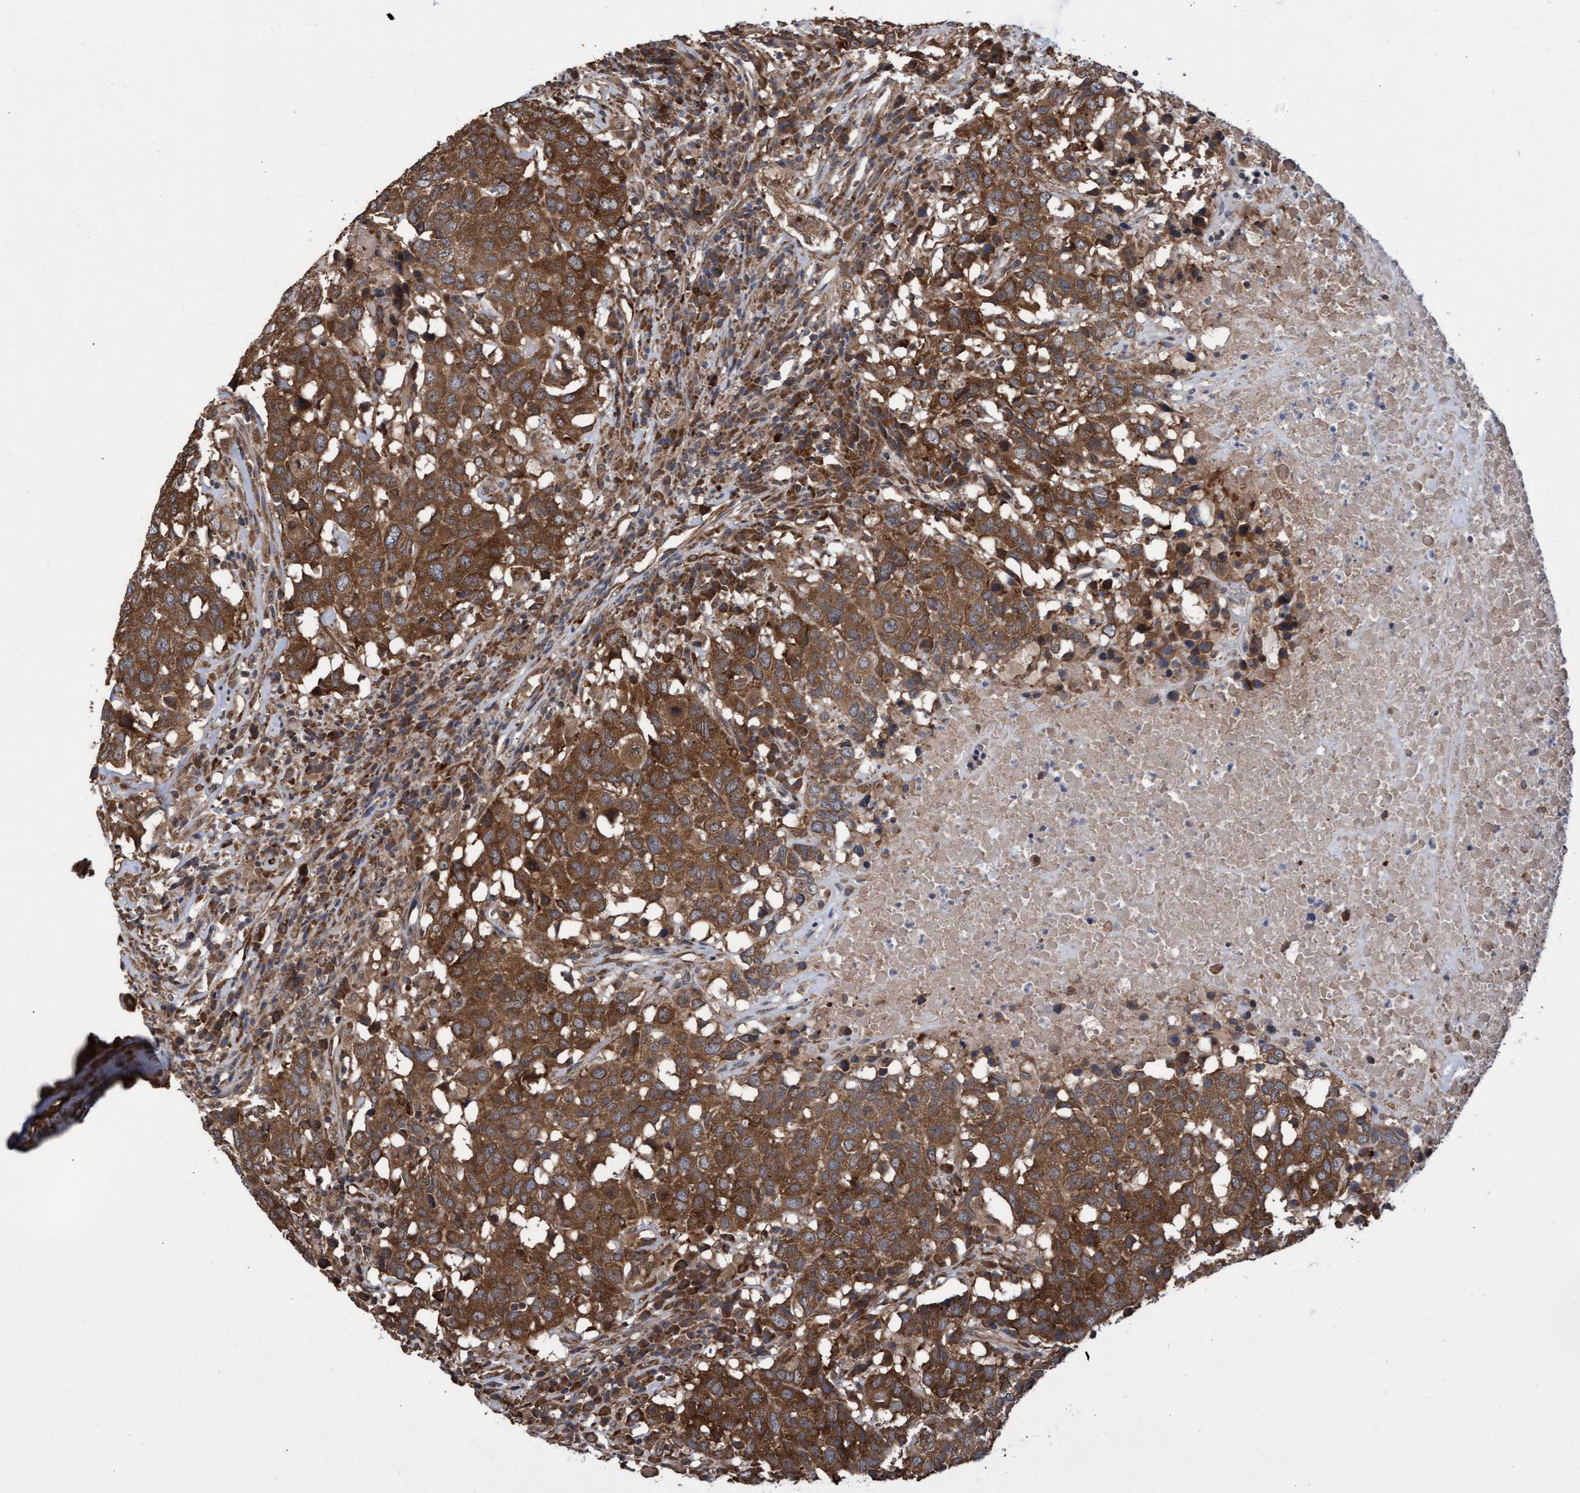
{"staining": {"intensity": "strong", "quantity": ">75%", "location": "cytoplasmic/membranous"}, "tissue": "head and neck cancer", "cell_type": "Tumor cells", "image_type": "cancer", "snomed": [{"axis": "morphology", "description": "Squamous cell carcinoma, NOS"}, {"axis": "topography", "description": "Head-Neck"}], "caption": "Protein staining of head and neck cancer tissue displays strong cytoplasmic/membranous positivity in approximately >75% of tumor cells.", "gene": "ABCF2", "patient": {"sex": "male", "age": 66}}